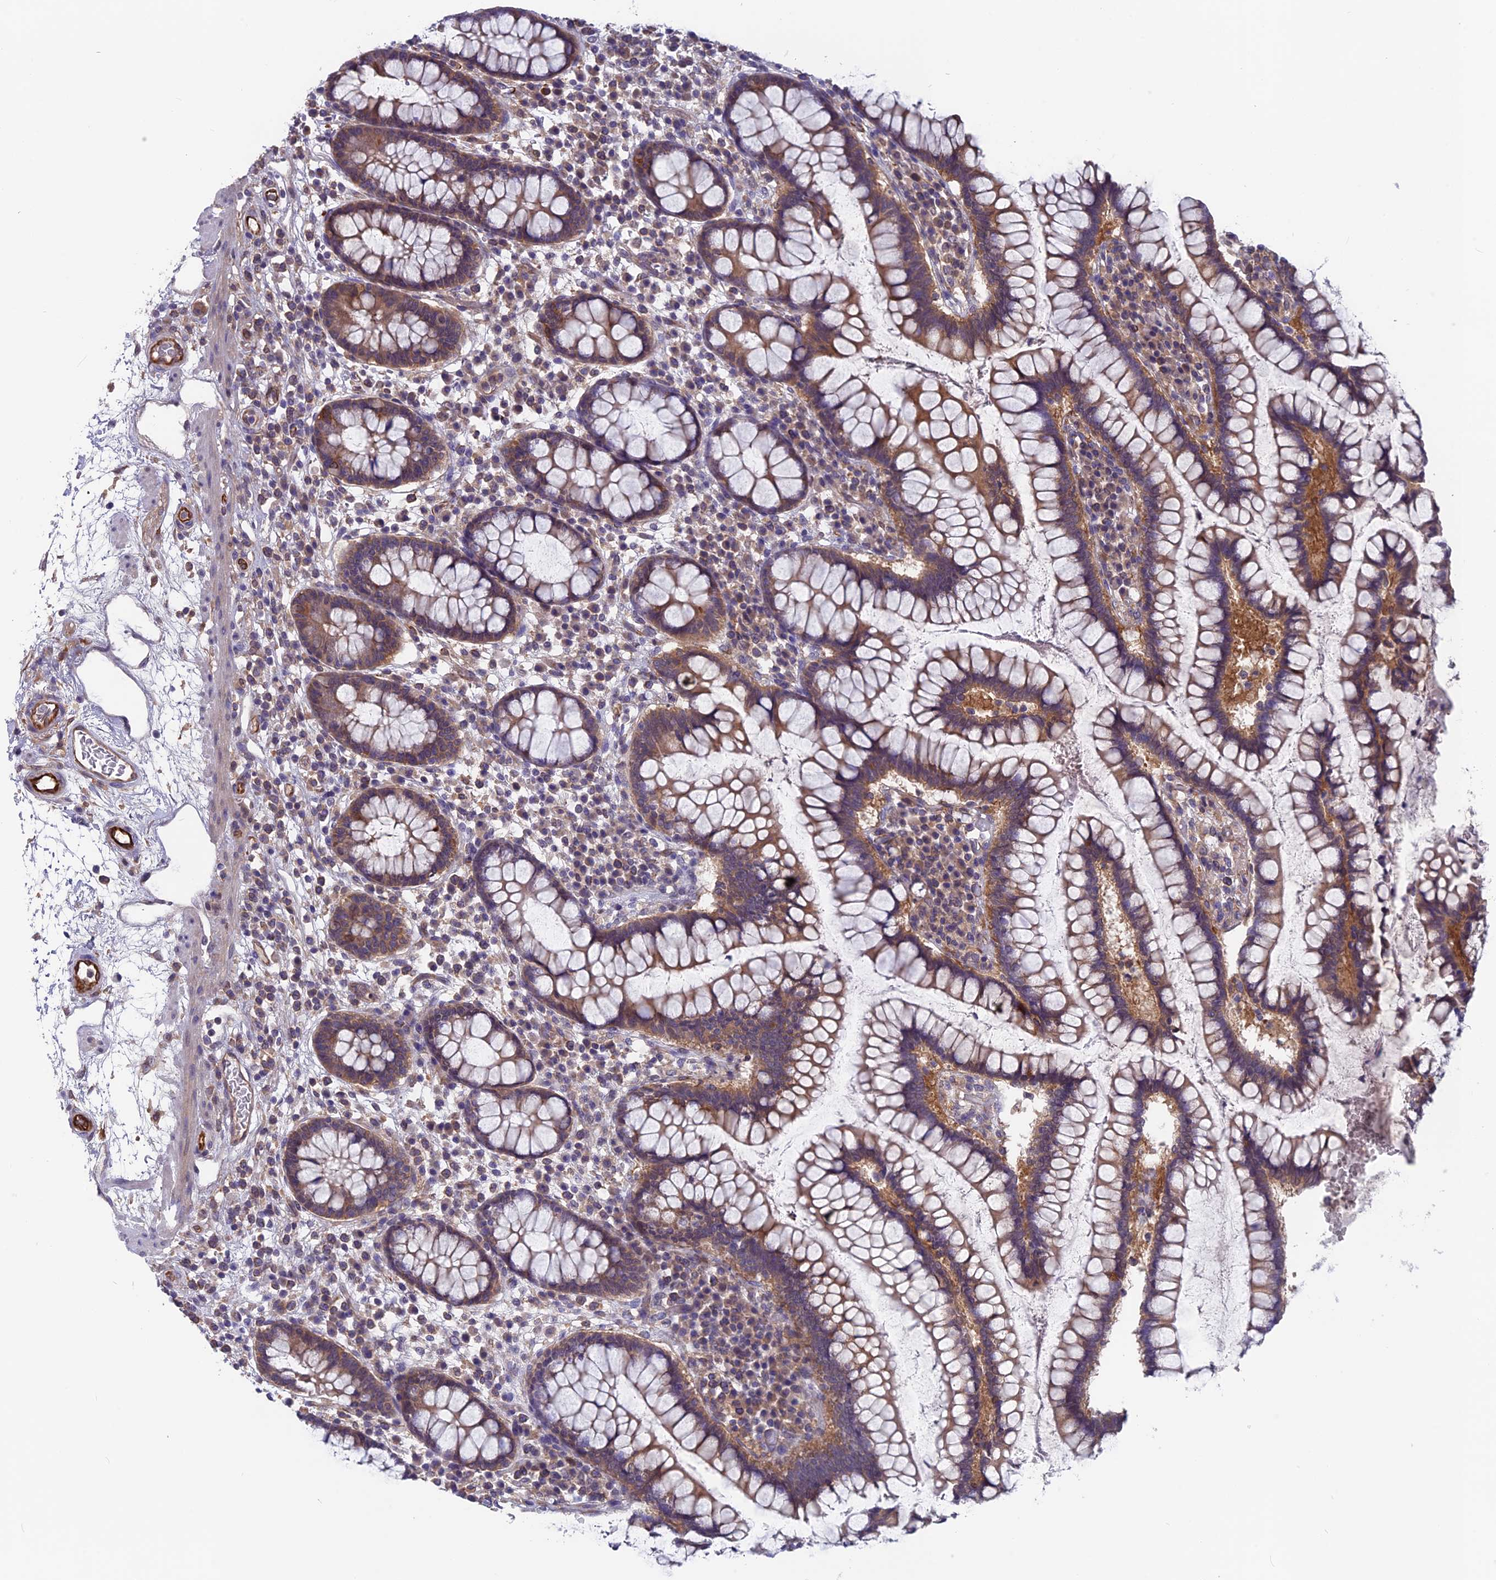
{"staining": {"intensity": "strong", "quantity": ">75%", "location": "cytoplasmic/membranous"}, "tissue": "colon", "cell_type": "Endothelial cells", "image_type": "normal", "snomed": [{"axis": "morphology", "description": "Normal tissue, NOS"}, {"axis": "topography", "description": "Colon"}], "caption": "Endothelial cells exhibit strong cytoplasmic/membranous positivity in approximately >75% of cells in normal colon. (Stains: DAB (3,3'-diaminobenzidine) in brown, nuclei in blue, Microscopy: brightfield microscopy at high magnification).", "gene": "MAST2", "patient": {"sex": "female", "age": 79}}